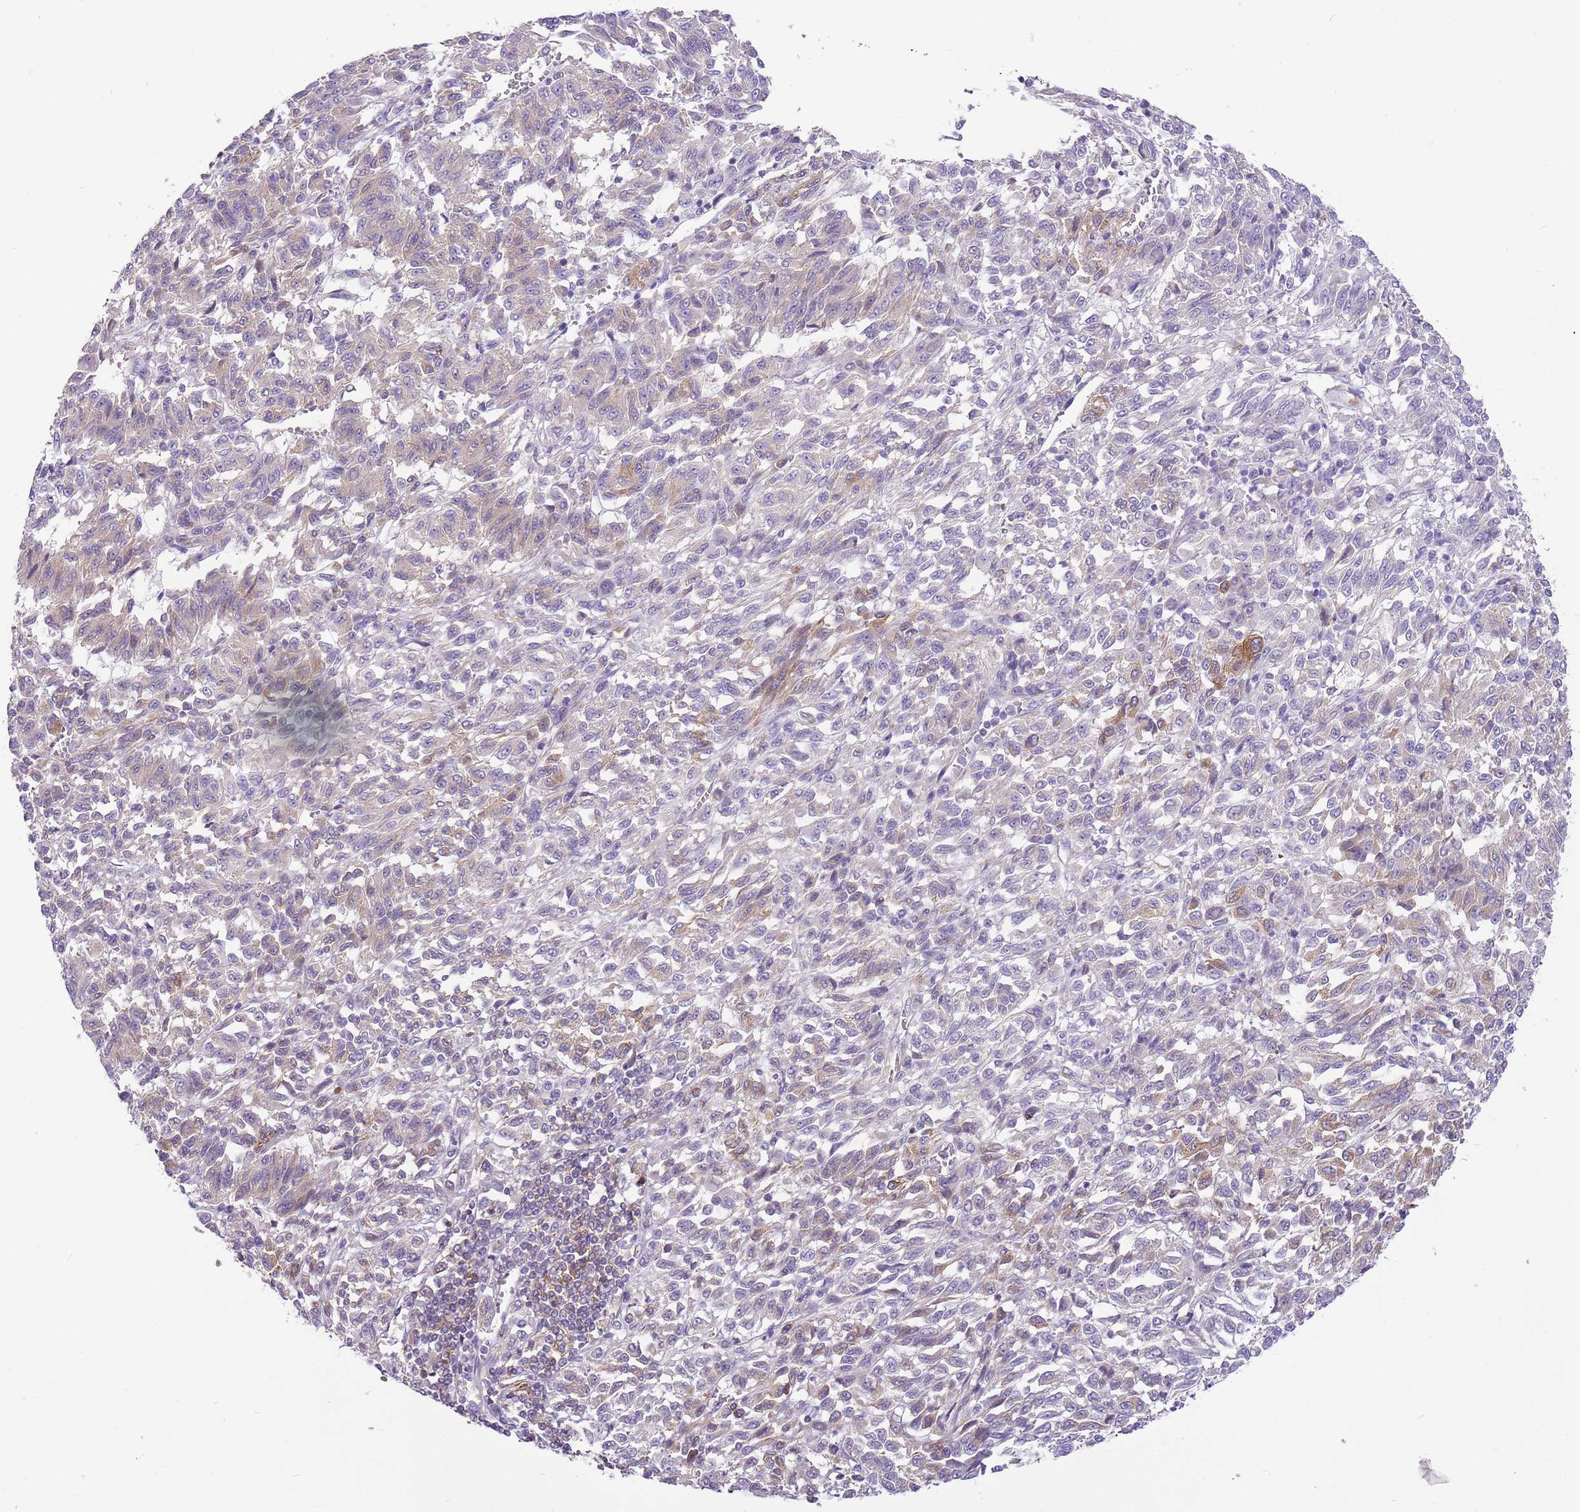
{"staining": {"intensity": "weak", "quantity": "<25%", "location": "cytoplasmic/membranous"}, "tissue": "melanoma", "cell_type": "Tumor cells", "image_type": "cancer", "snomed": [{"axis": "morphology", "description": "Malignant melanoma, Metastatic site"}, {"axis": "topography", "description": "Lung"}], "caption": "DAB immunohistochemical staining of malignant melanoma (metastatic site) reveals no significant positivity in tumor cells.", "gene": "RFK", "patient": {"sex": "male", "age": 64}}